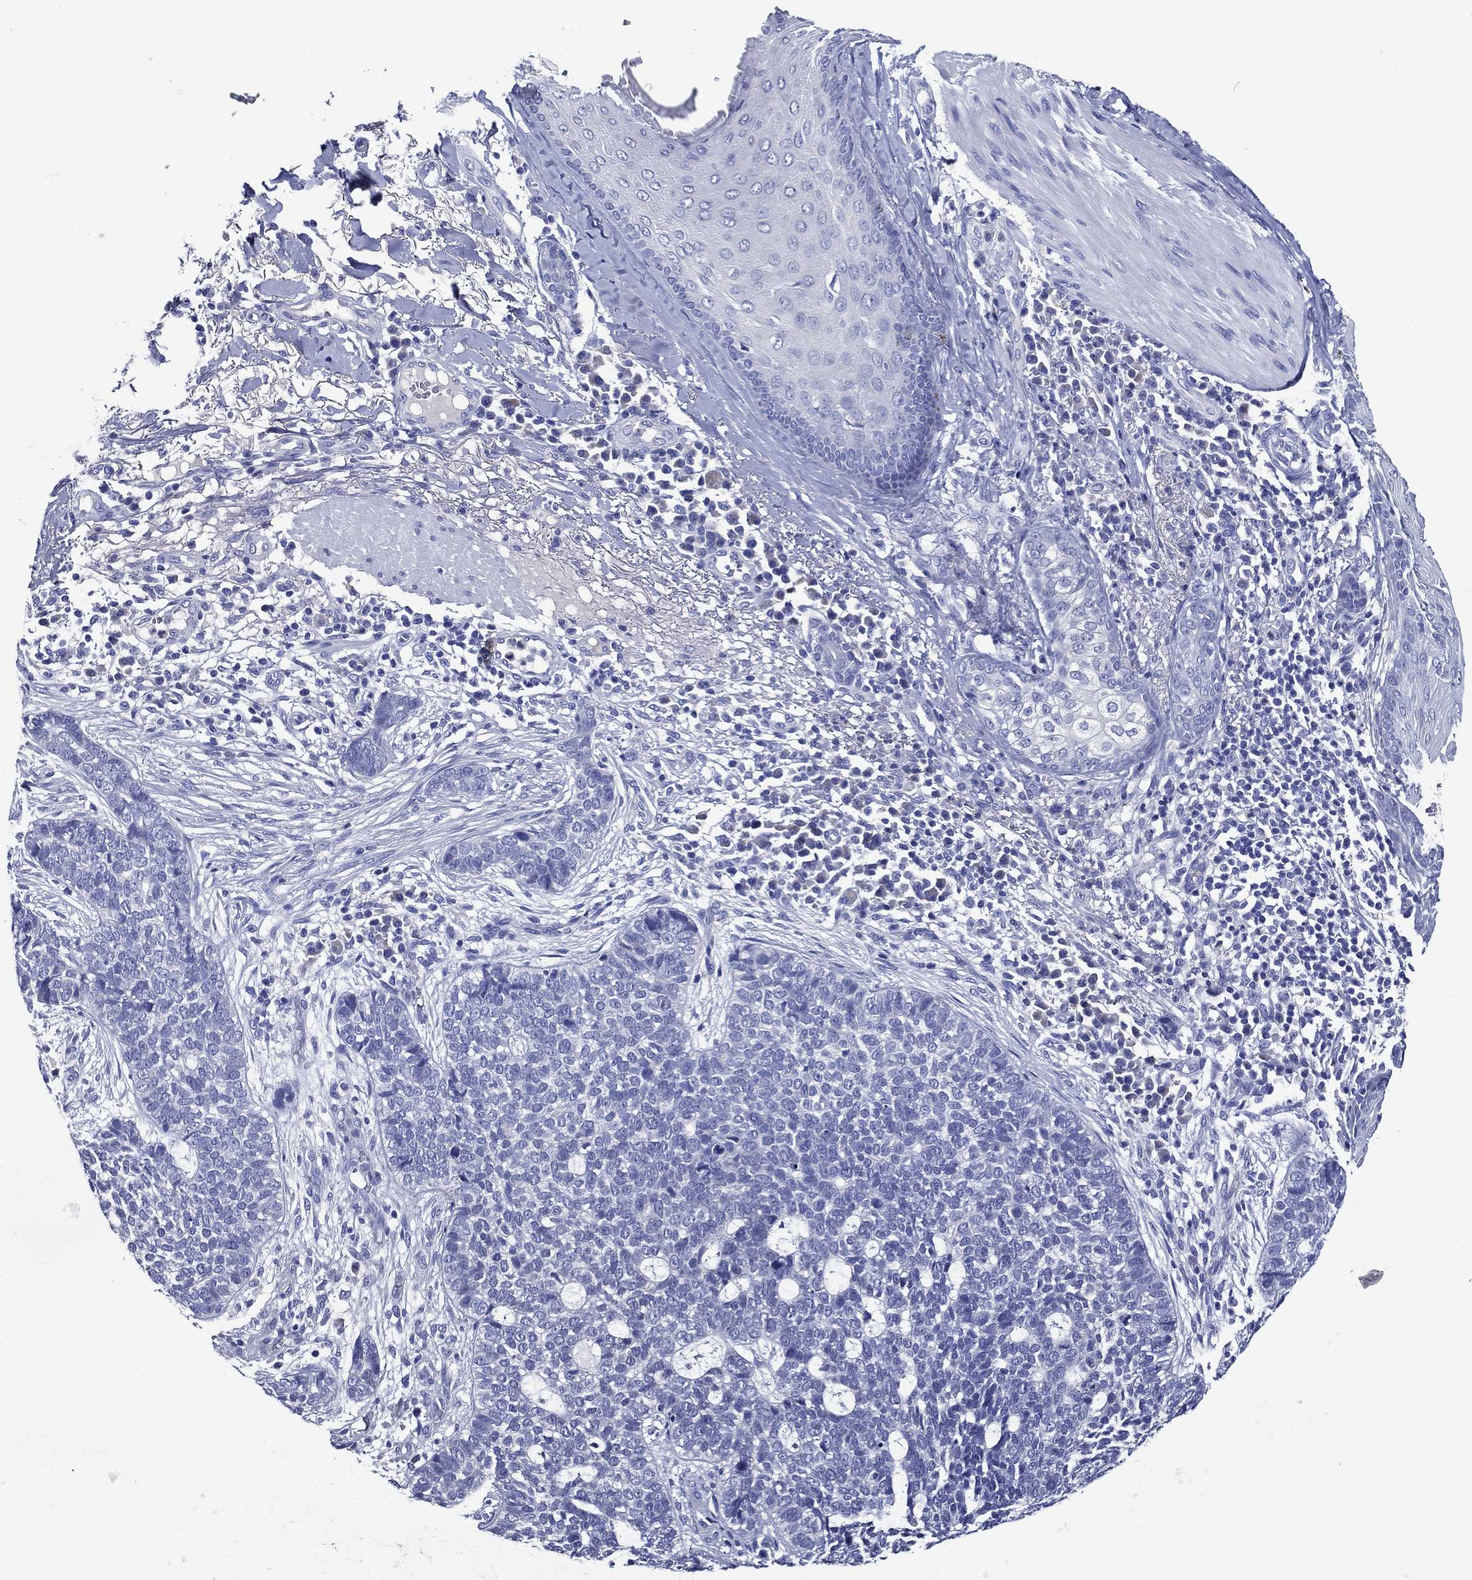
{"staining": {"intensity": "negative", "quantity": "none", "location": "none"}, "tissue": "skin cancer", "cell_type": "Tumor cells", "image_type": "cancer", "snomed": [{"axis": "morphology", "description": "Squamous cell carcinoma, NOS"}, {"axis": "topography", "description": "Skin"}], "caption": "Skin cancer (squamous cell carcinoma) was stained to show a protein in brown. There is no significant staining in tumor cells.", "gene": "ACE2", "patient": {"sex": "male", "age": 88}}